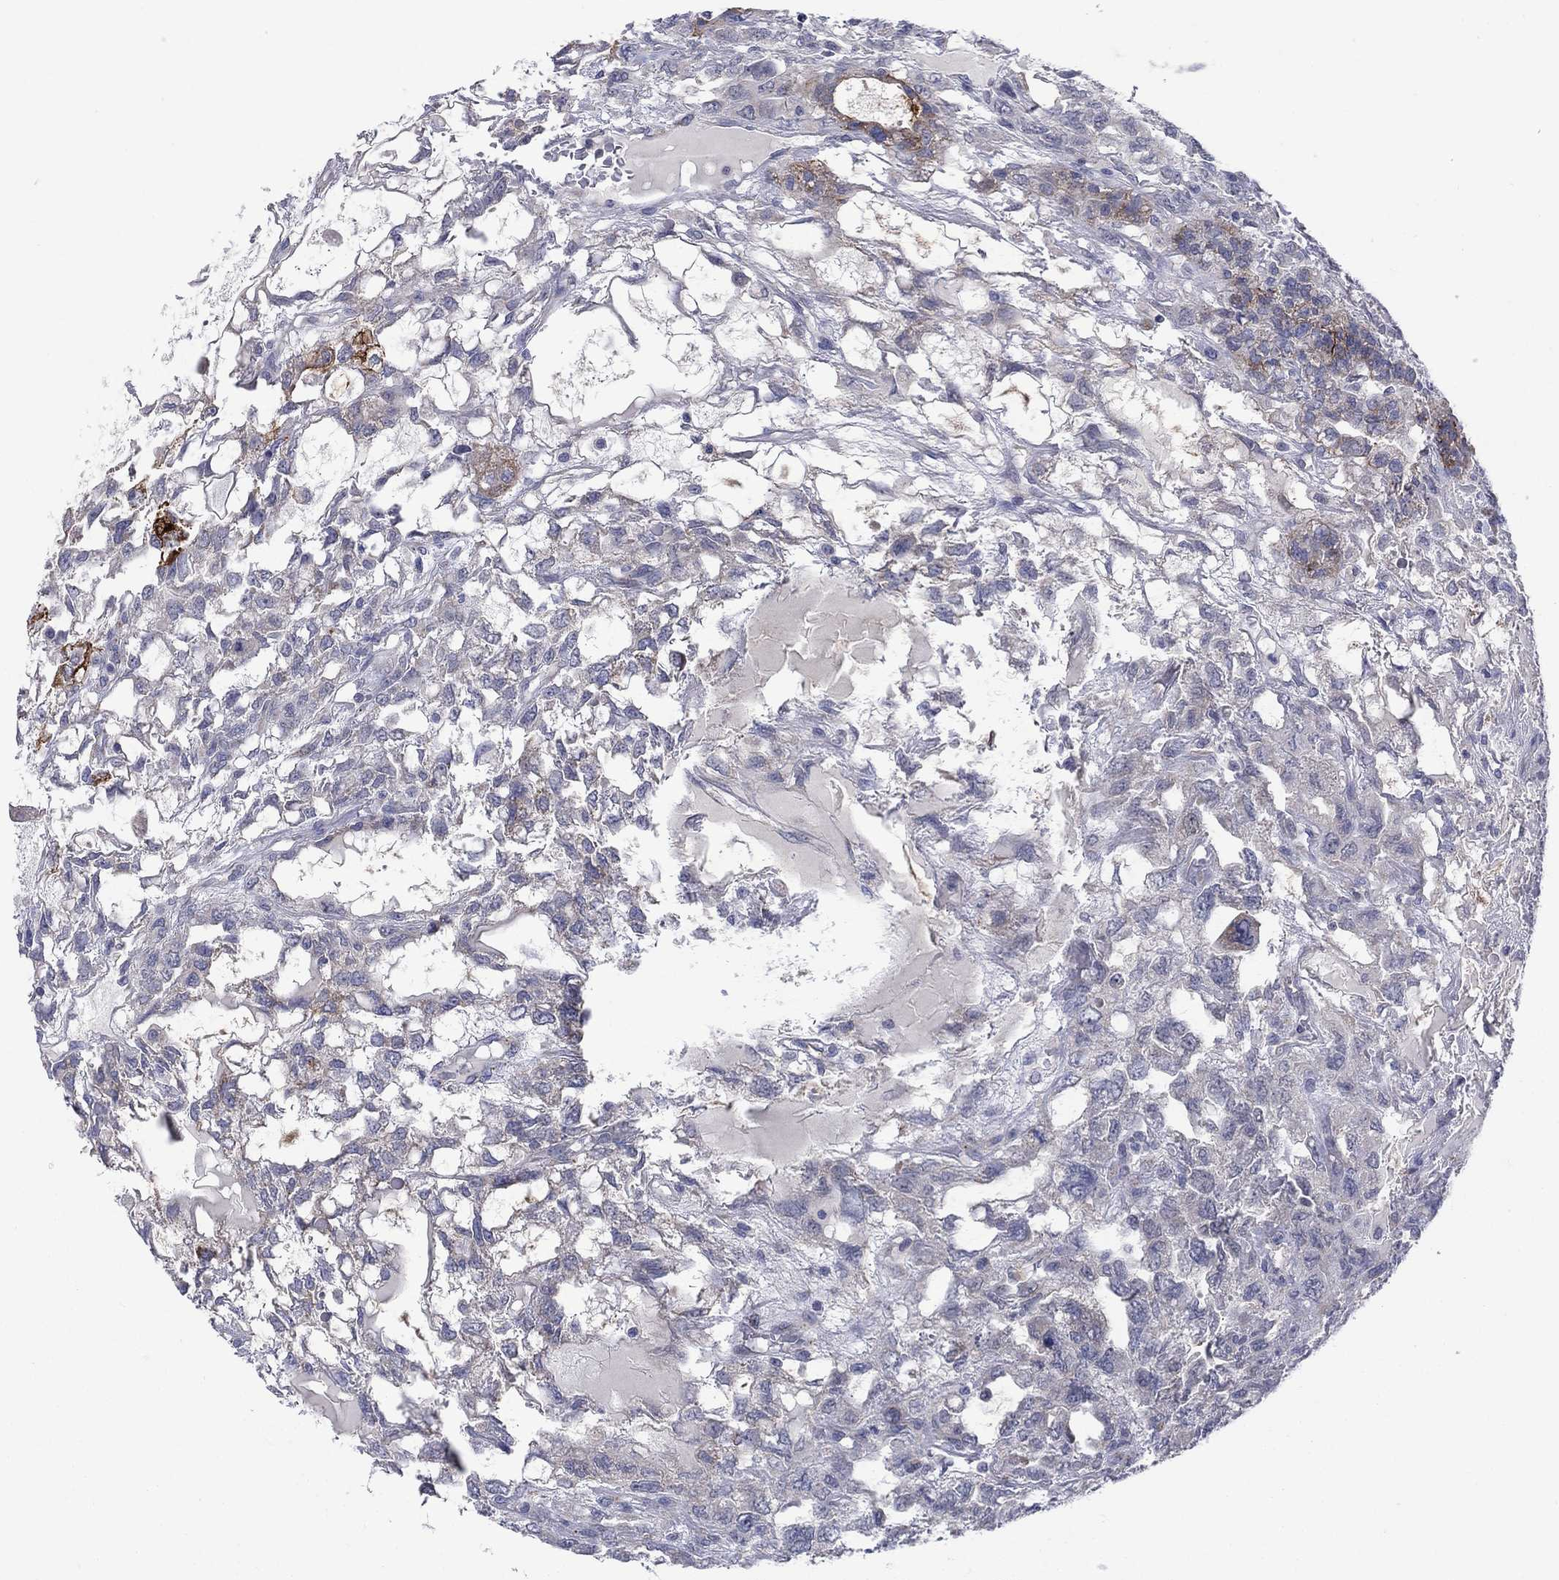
{"staining": {"intensity": "strong", "quantity": "<25%", "location": "cytoplasmic/membranous"}, "tissue": "testis cancer", "cell_type": "Tumor cells", "image_type": "cancer", "snomed": [{"axis": "morphology", "description": "Seminoma, NOS"}, {"axis": "topography", "description": "Testis"}], "caption": "Seminoma (testis) stained with DAB (3,3'-diaminobenzidine) immunohistochemistry (IHC) exhibits medium levels of strong cytoplasmic/membranous expression in about <25% of tumor cells. (brown staining indicates protein expression, while blue staining denotes nuclei).", "gene": "SDC1", "patient": {"sex": "male", "age": 52}}